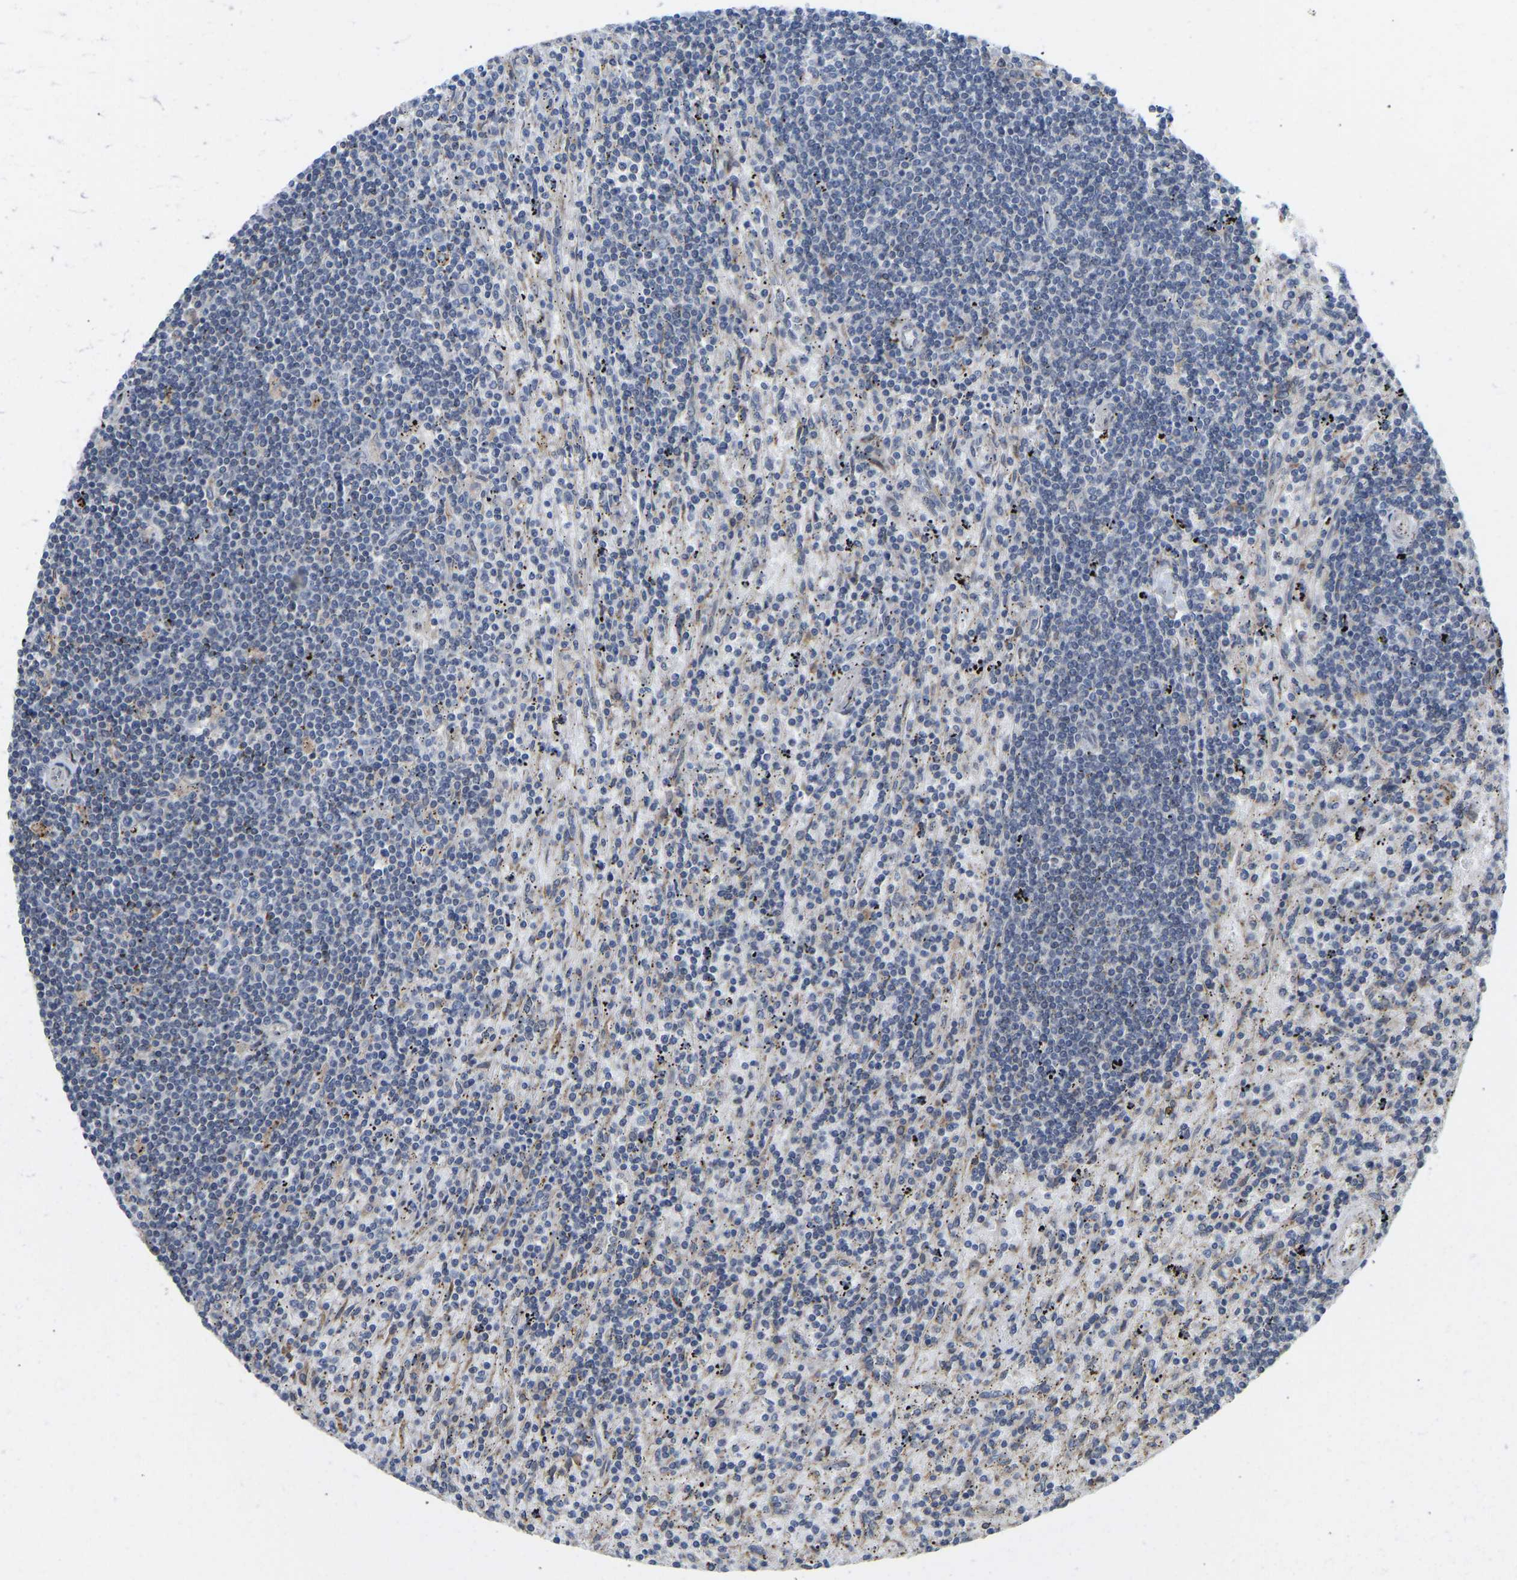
{"staining": {"intensity": "negative", "quantity": "none", "location": "none"}, "tissue": "lymphoma", "cell_type": "Tumor cells", "image_type": "cancer", "snomed": [{"axis": "morphology", "description": "Malignant lymphoma, non-Hodgkin's type, Low grade"}, {"axis": "topography", "description": "Spleen"}], "caption": "An immunohistochemistry (IHC) photomicrograph of malignant lymphoma, non-Hodgkin's type (low-grade) is shown. There is no staining in tumor cells of malignant lymphoma, non-Hodgkin's type (low-grade).", "gene": "BEND3", "patient": {"sex": "male", "age": 76}}